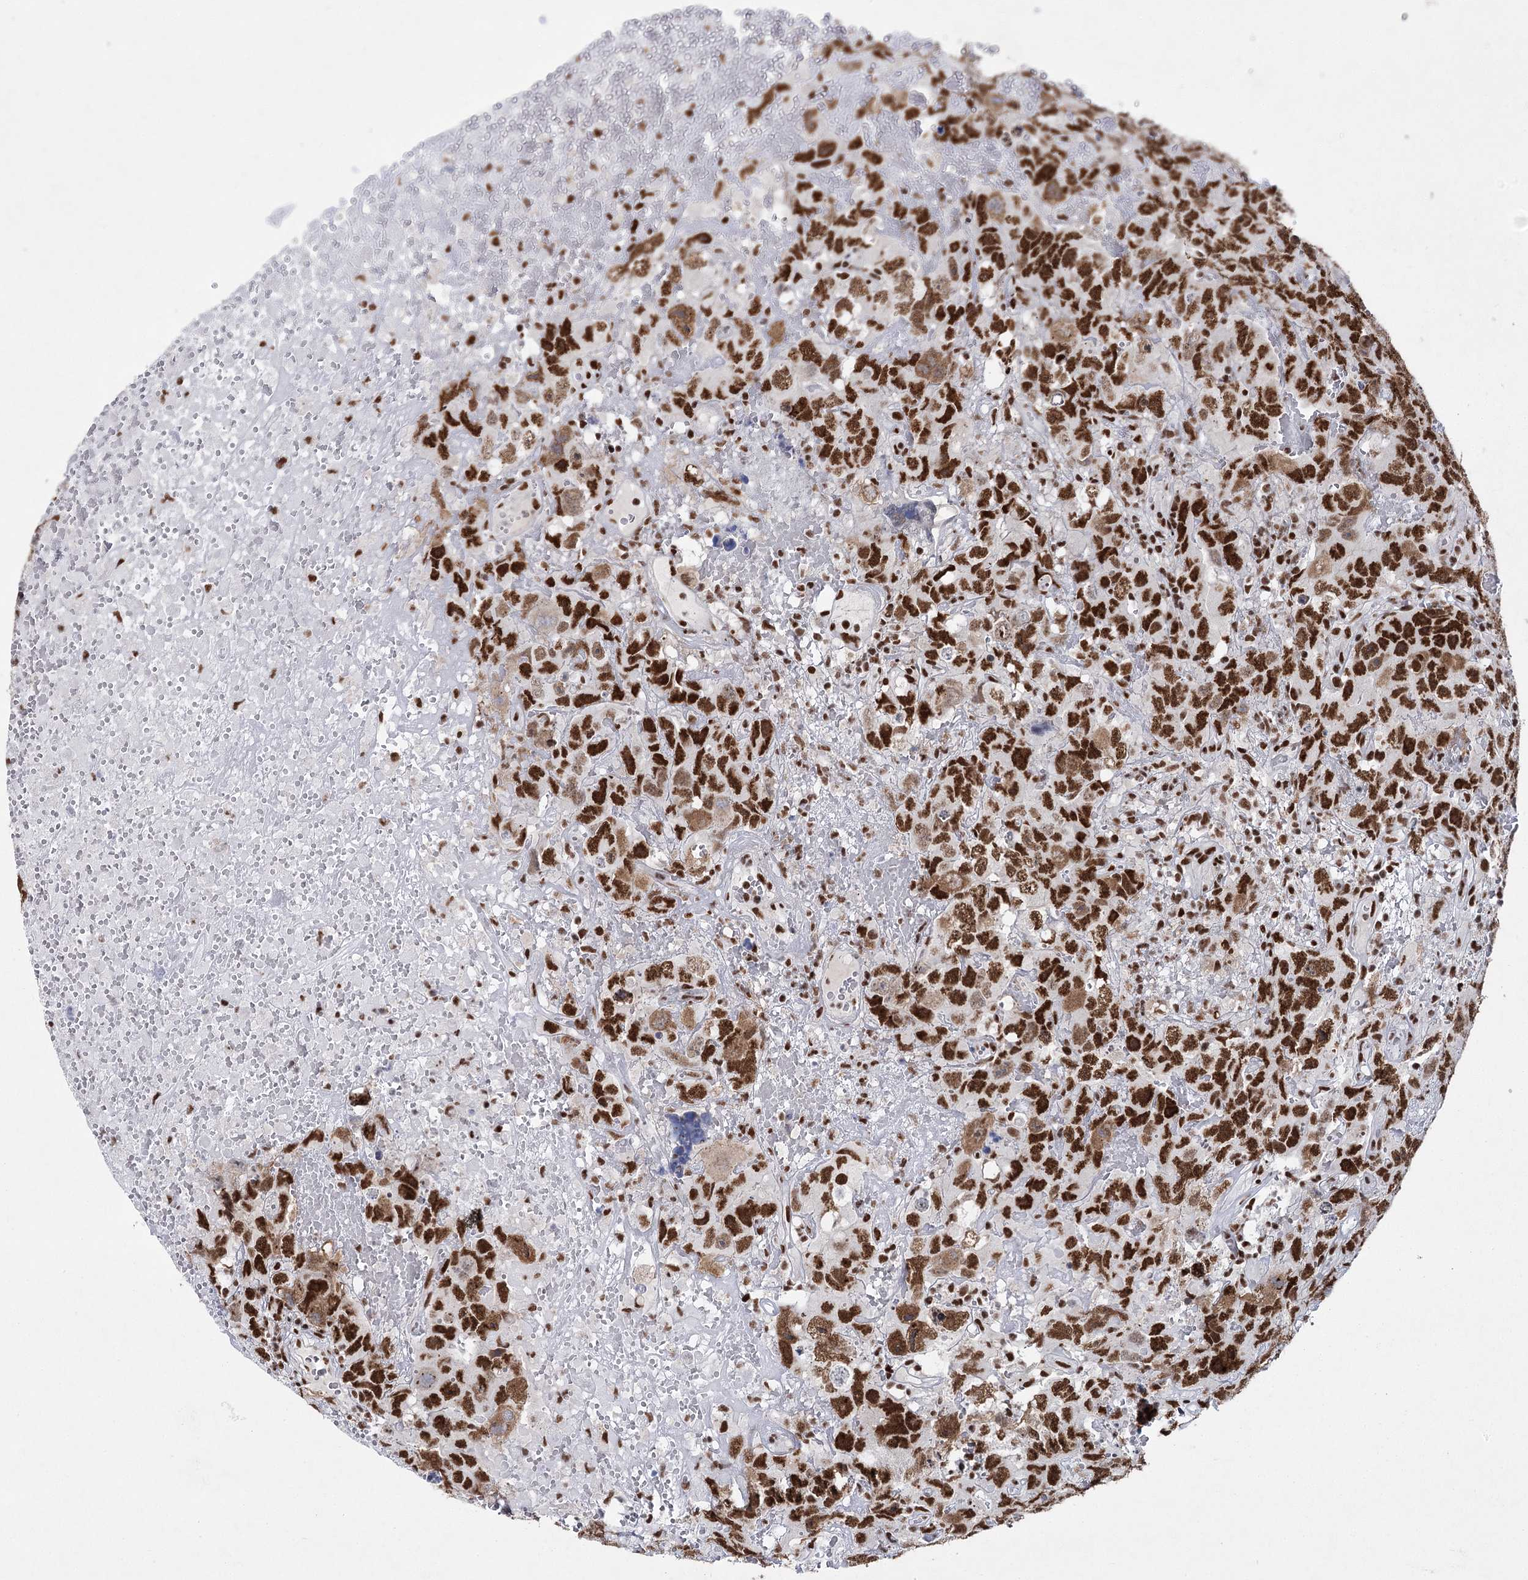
{"staining": {"intensity": "moderate", "quantity": ">75%", "location": "nuclear"}, "tissue": "testis cancer", "cell_type": "Tumor cells", "image_type": "cancer", "snomed": [{"axis": "morphology", "description": "Carcinoma, Embryonal, NOS"}, {"axis": "topography", "description": "Testis"}], "caption": "DAB immunohistochemical staining of testis embryonal carcinoma reveals moderate nuclear protein positivity in about >75% of tumor cells. The protein is stained brown, and the nuclei are stained in blue (DAB (3,3'-diaminobenzidine) IHC with brightfield microscopy, high magnification).", "gene": "SCAF8", "patient": {"sex": "male", "age": 45}}